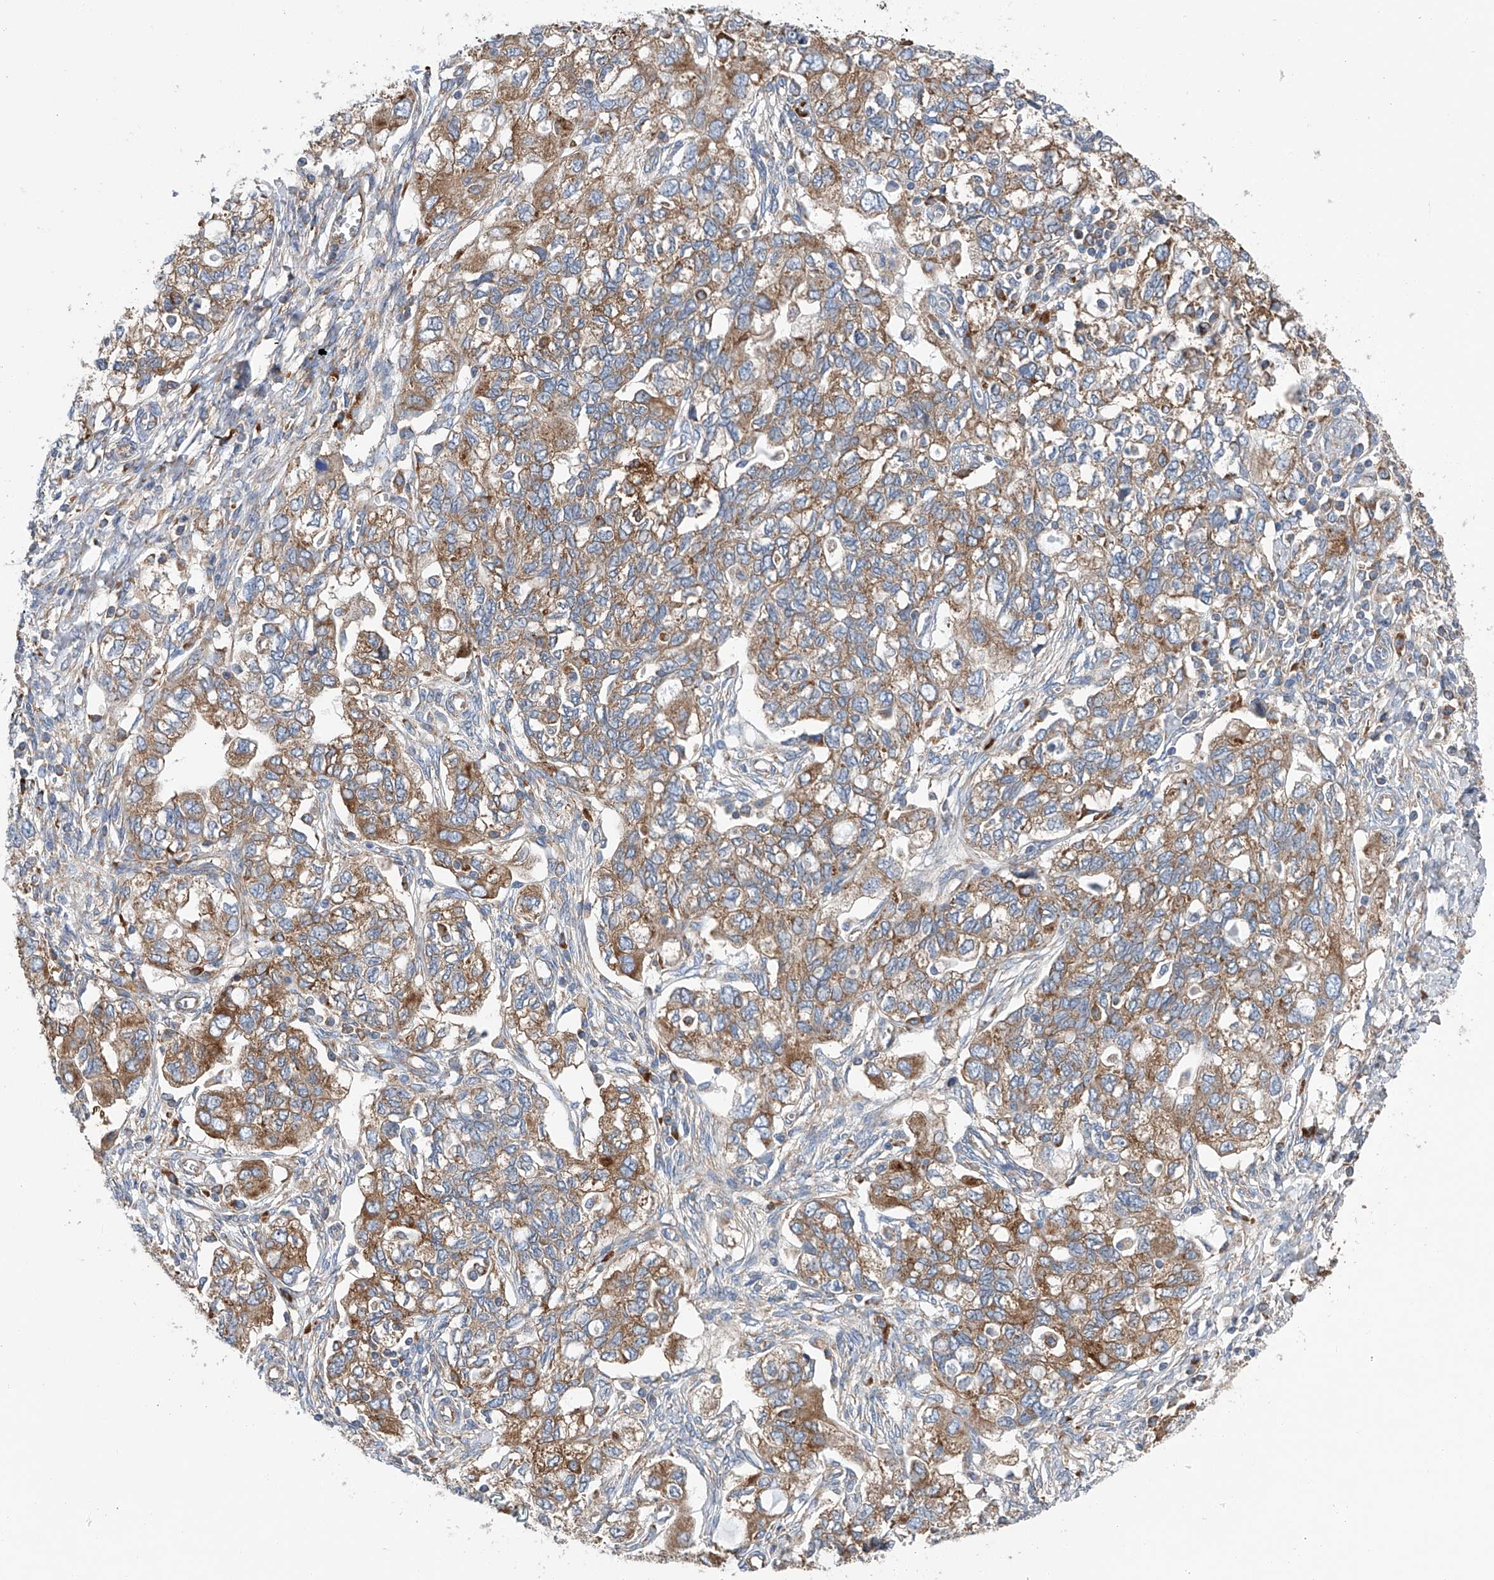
{"staining": {"intensity": "moderate", "quantity": ">75%", "location": "cytoplasmic/membranous"}, "tissue": "ovarian cancer", "cell_type": "Tumor cells", "image_type": "cancer", "snomed": [{"axis": "morphology", "description": "Carcinoma, NOS"}, {"axis": "morphology", "description": "Cystadenocarcinoma, serous, NOS"}, {"axis": "topography", "description": "Ovary"}], "caption": "Ovarian cancer stained with immunohistochemistry exhibits moderate cytoplasmic/membranous staining in approximately >75% of tumor cells.", "gene": "RPL26L1", "patient": {"sex": "female", "age": 69}}